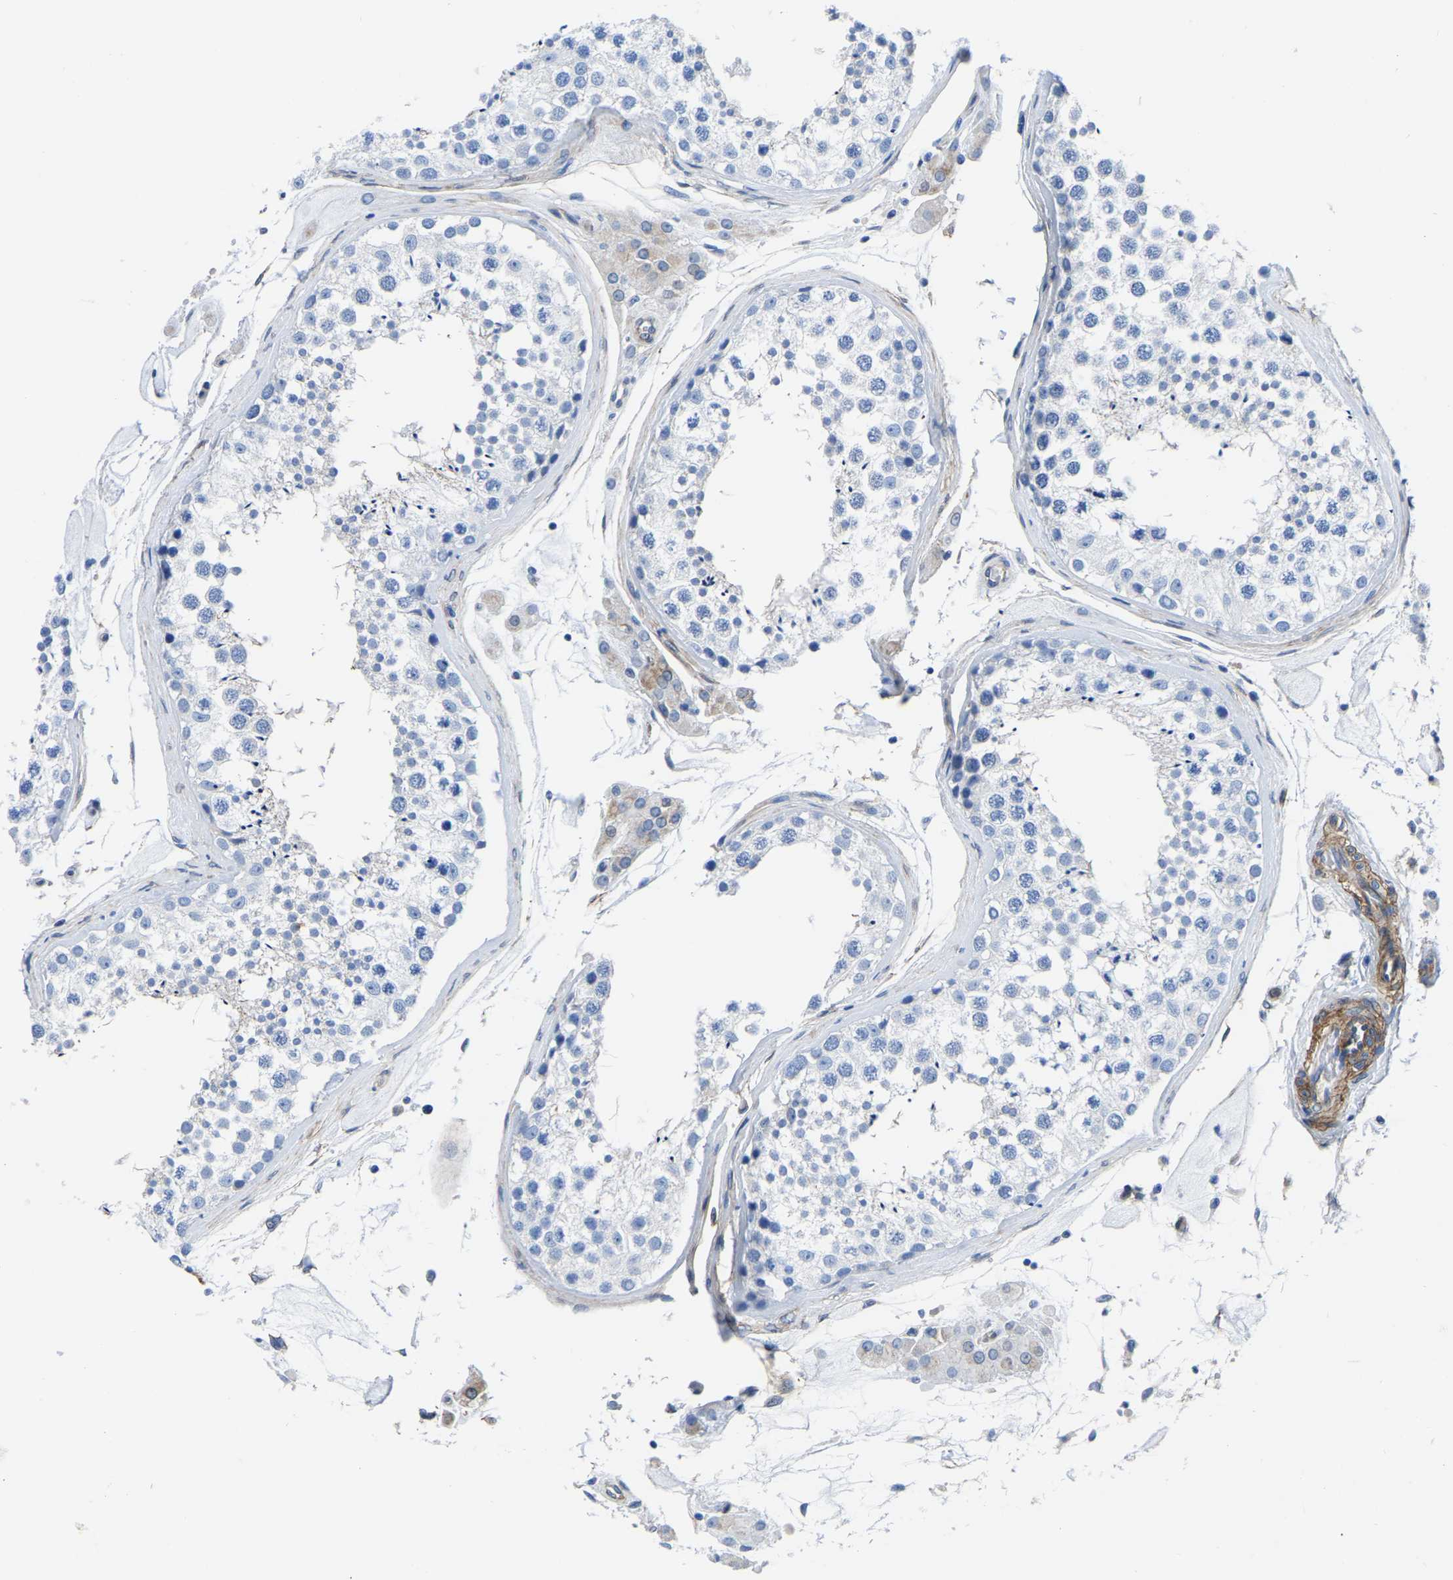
{"staining": {"intensity": "negative", "quantity": "none", "location": "none"}, "tissue": "testis", "cell_type": "Cells in seminiferous ducts", "image_type": "normal", "snomed": [{"axis": "morphology", "description": "Normal tissue, NOS"}, {"axis": "topography", "description": "Testis"}], "caption": "A high-resolution photomicrograph shows immunohistochemistry (IHC) staining of unremarkable testis, which demonstrates no significant expression in cells in seminiferous ducts.", "gene": "SLC45A3", "patient": {"sex": "male", "age": 46}}